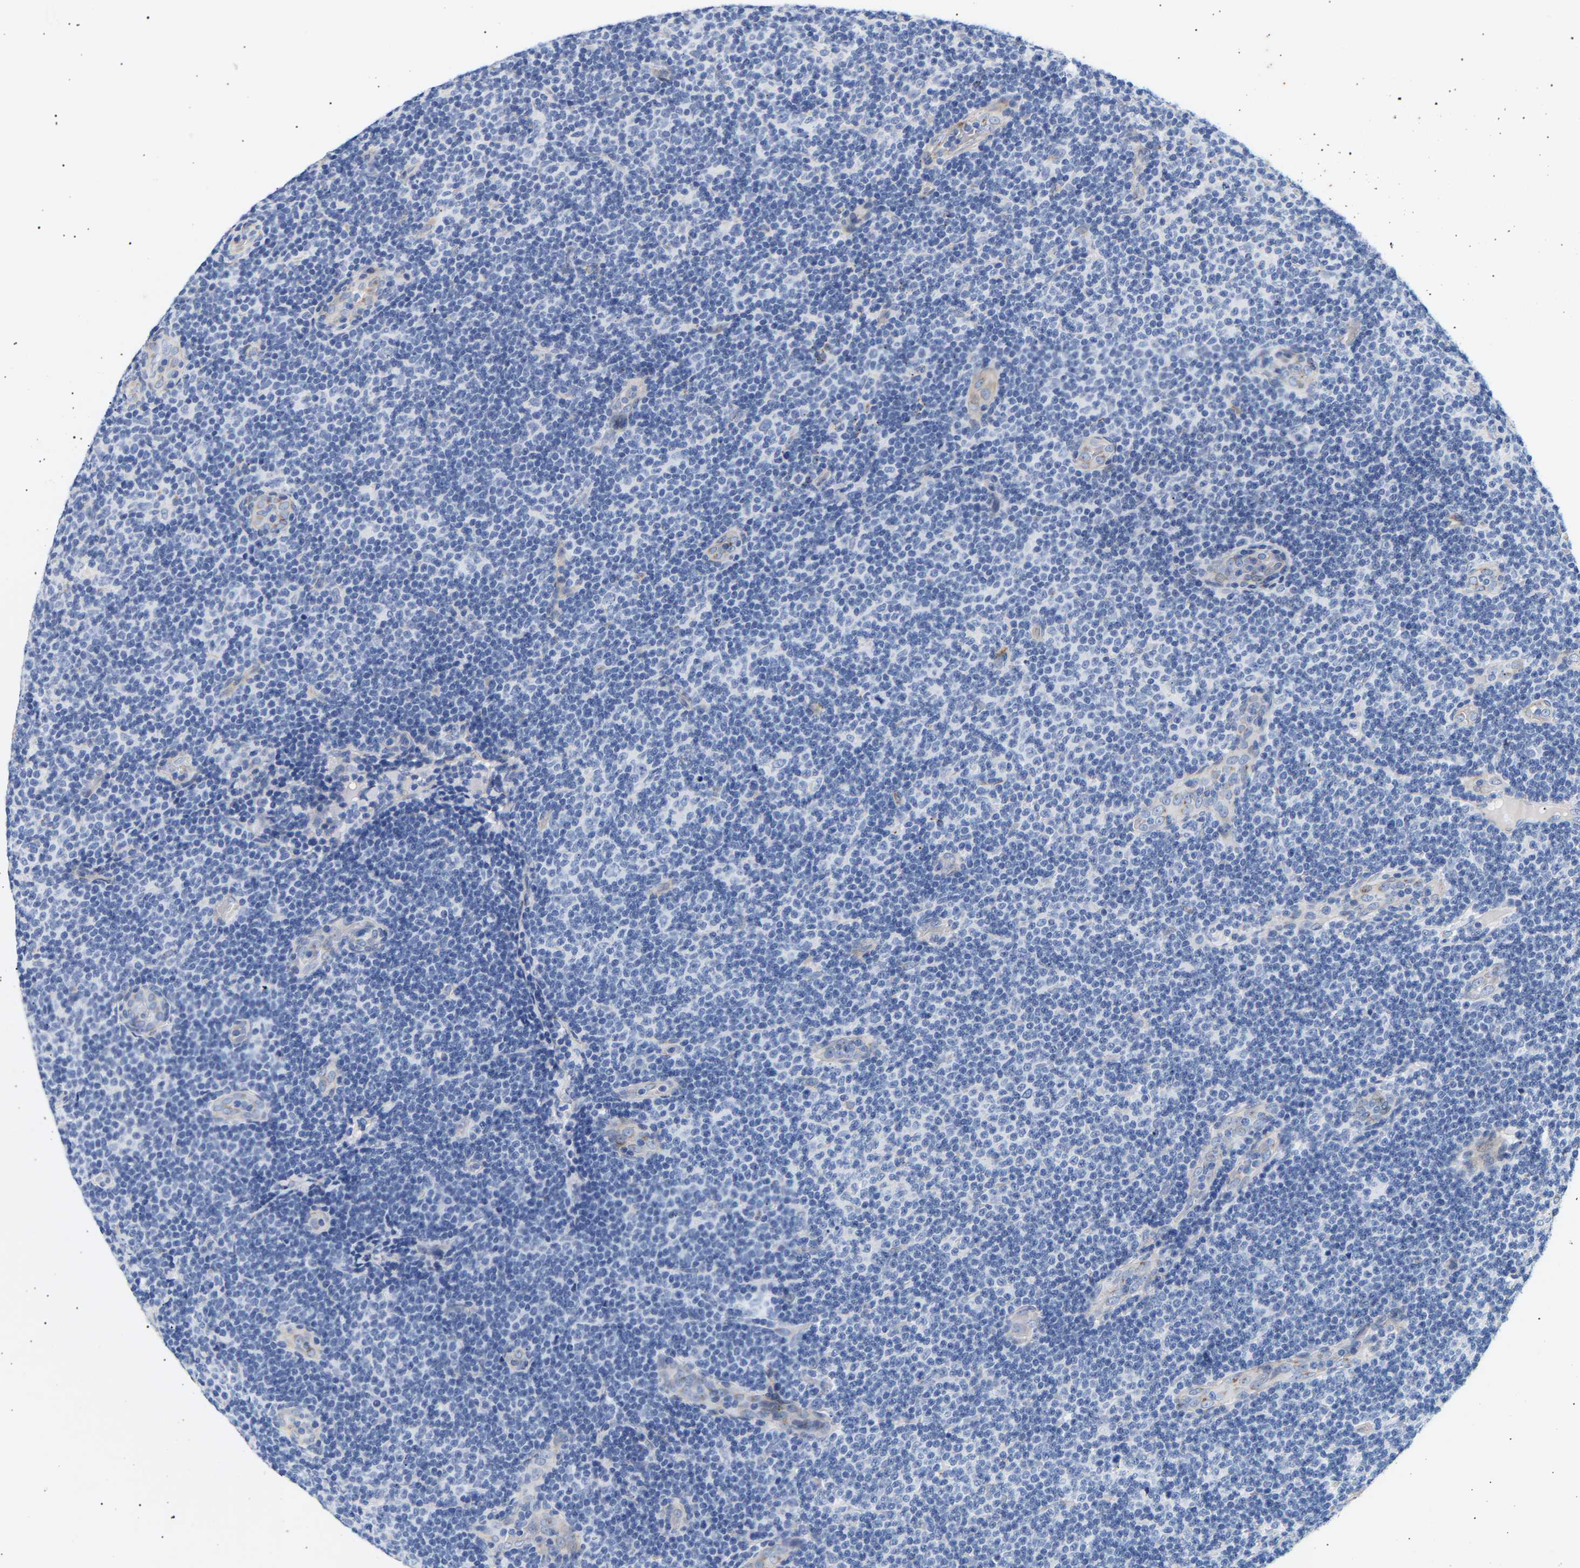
{"staining": {"intensity": "negative", "quantity": "none", "location": "none"}, "tissue": "lymphoma", "cell_type": "Tumor cells", "image_type": "cancer", "snomed": [{"axis": "morphology", "description": "Malignant lymphoma, non-Hodgkin's type, Low grade"}, {"axis": "topography", "description": "Lymph node"}], "caption": "Micrograph shows no protein expression in tumor cells of low-grade malignant lymphoma, non-Hodgkin's type tissue.", "gene": "IGFBP7", "patient": {"sex": "male", "age": 83}}